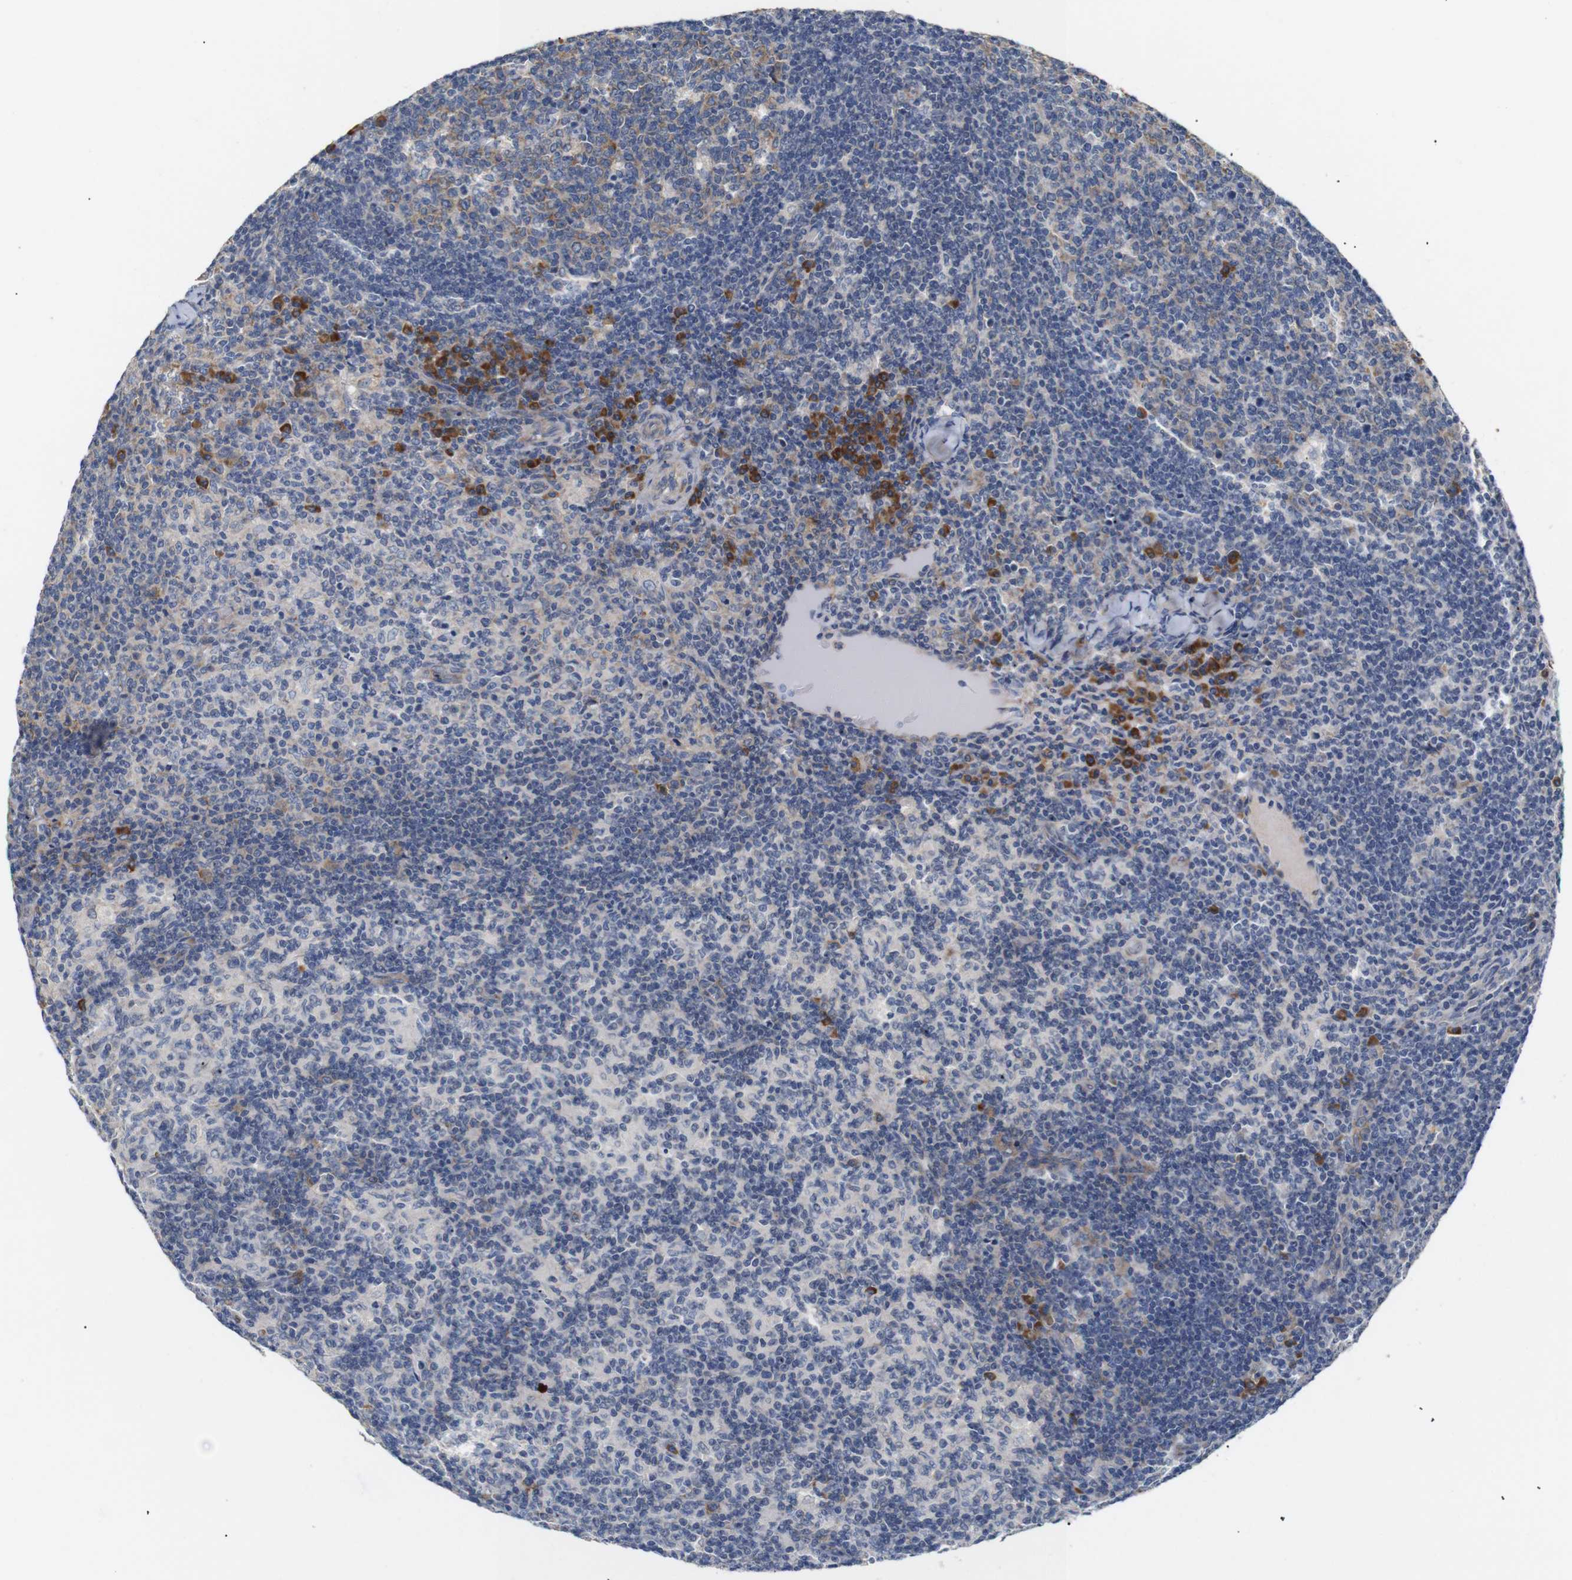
{"staining": {"intensity": "weak", "quantity": "25%-75%", "location": "cytoplasmic/membranous"}, "tissue": "lymph node", "cell_type": "Germinal center cells", "image_type": "normal", "snomed": [{"axis": "morphology", "description": "Normal tissue, NOS"}, {"axis": "morphology", "description": "Inflammation, NOS"}, {"axis": "topography", "description": "Lymph node"}], "caption": "IHC photomicrograph of normal lymph node: lymph node stained using immunohistochemistry demonstrates low levels of weak protein expression localized specifically in the cytoplasmic/membranous of germinal center cells, appearing as a cytoplasmic/membranous brown color.", "gene": "TRIM5", "patient": {"sex": "male", "age": 55}}